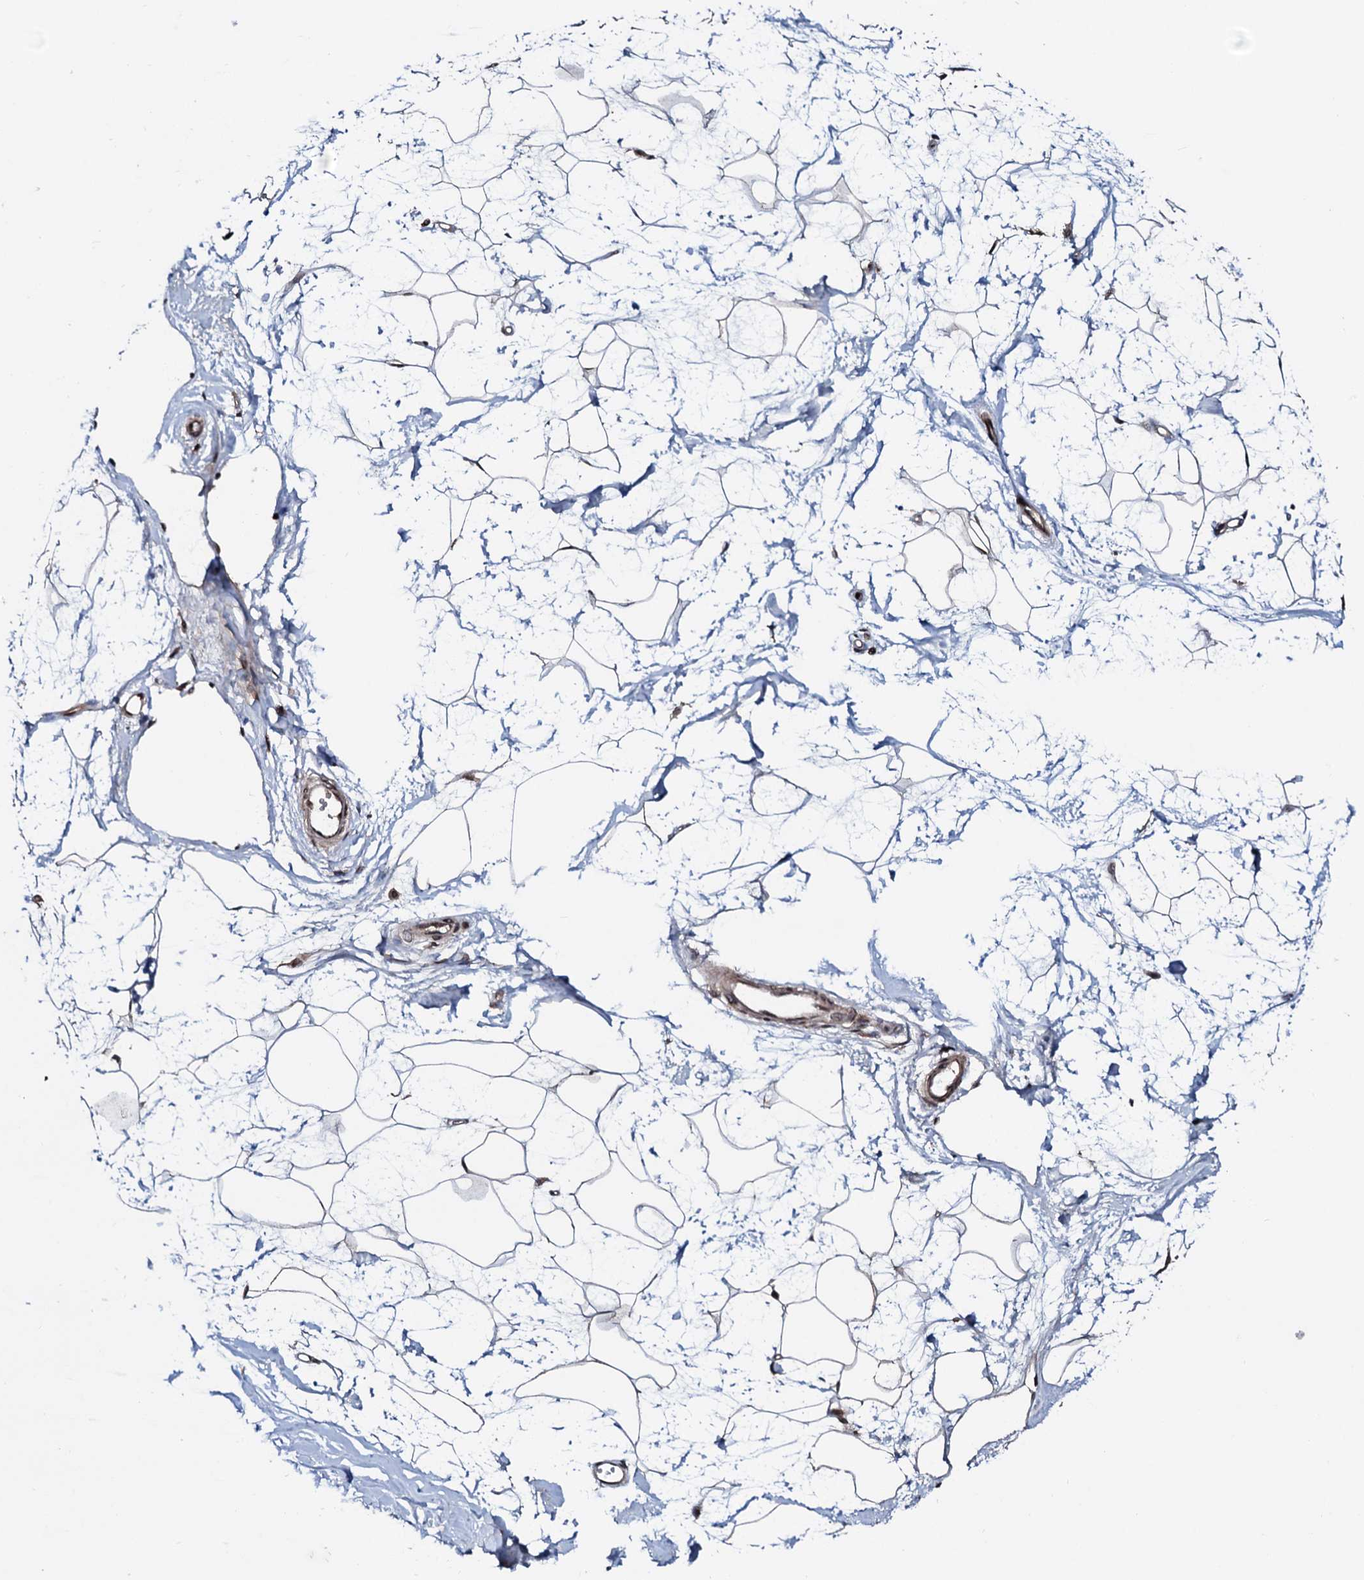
{"staining": {"intensity": "moderate", "quantity": ">75%", "location": "nuclear"}, "tissue": "breast", "cell_type": "Adipocytes", "image_type": "normal", "snomed": [{"axis": "morphology", "description": "Normal tissue, NOS"}, {"axis": "topography", "description": "Breast"}], "caption": "Brown immunohistochemical staining in benign human breast exhibits moderate nuclear expression in about >75% of adipocytes.", "gene": "PRPF18", "patient": {"sex": "female", "age": 45}}